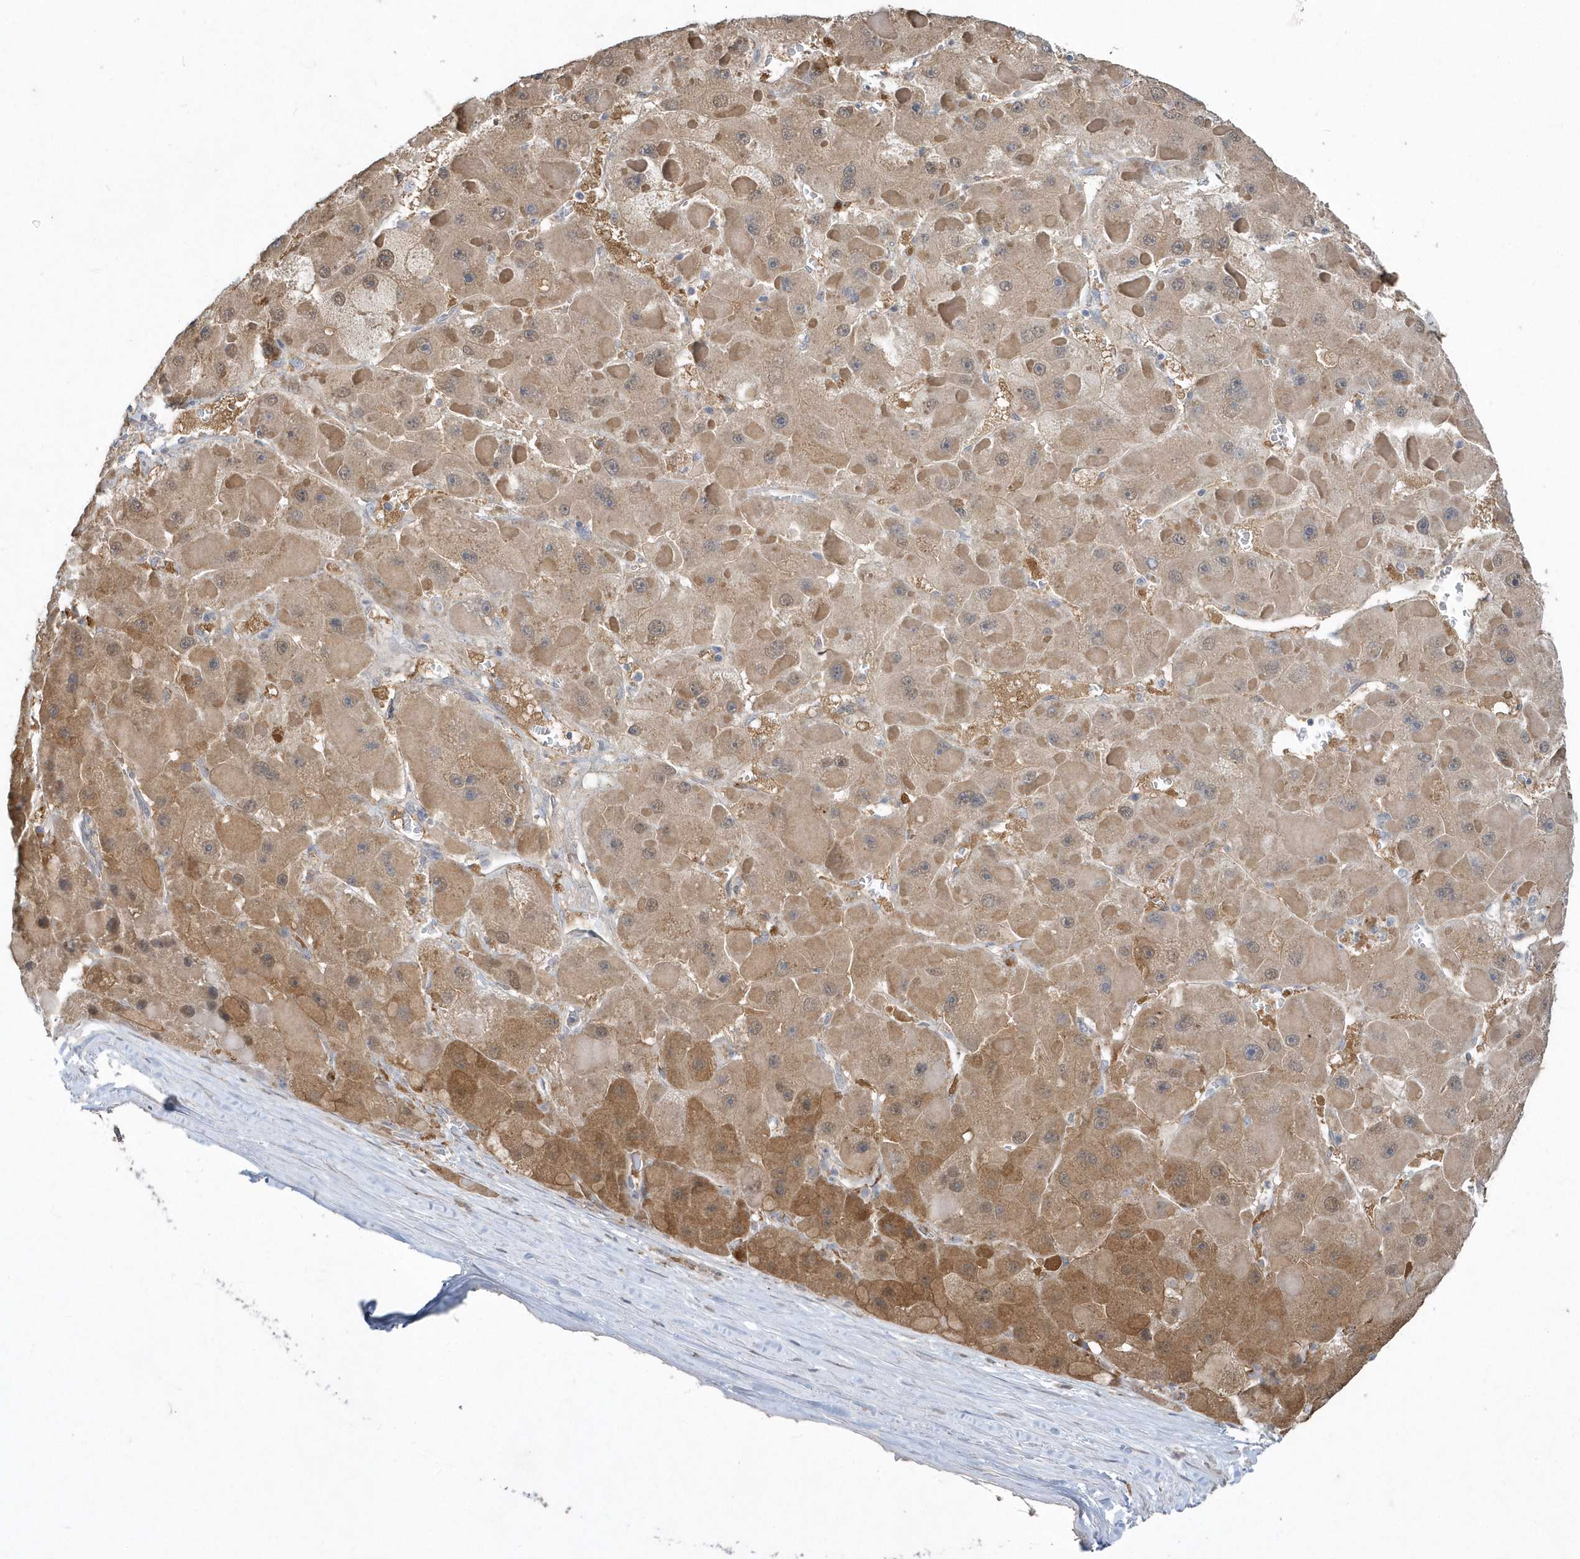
{"staining": {"intensity": "moderate", "quantity": ">75%", "location": "cytoplasmic/membranous"}, "tissue": "liver cancer", "cell_type": "Tumor cells", "image_type": "cancer", "snomed": [{"axis": "morphology", "description": "Carcinoma, Hepatocellular, NOS"}, {"axis": "topography", "description": "Liver"}], "caption": "Tumor cells reveal moderate cytoplasmic/membranous positivity in about >75% of cells in hepatocellular carcinoma (liver).", "gene": "AKR7A2", "patient": {"sex": "female", "age": 73}}